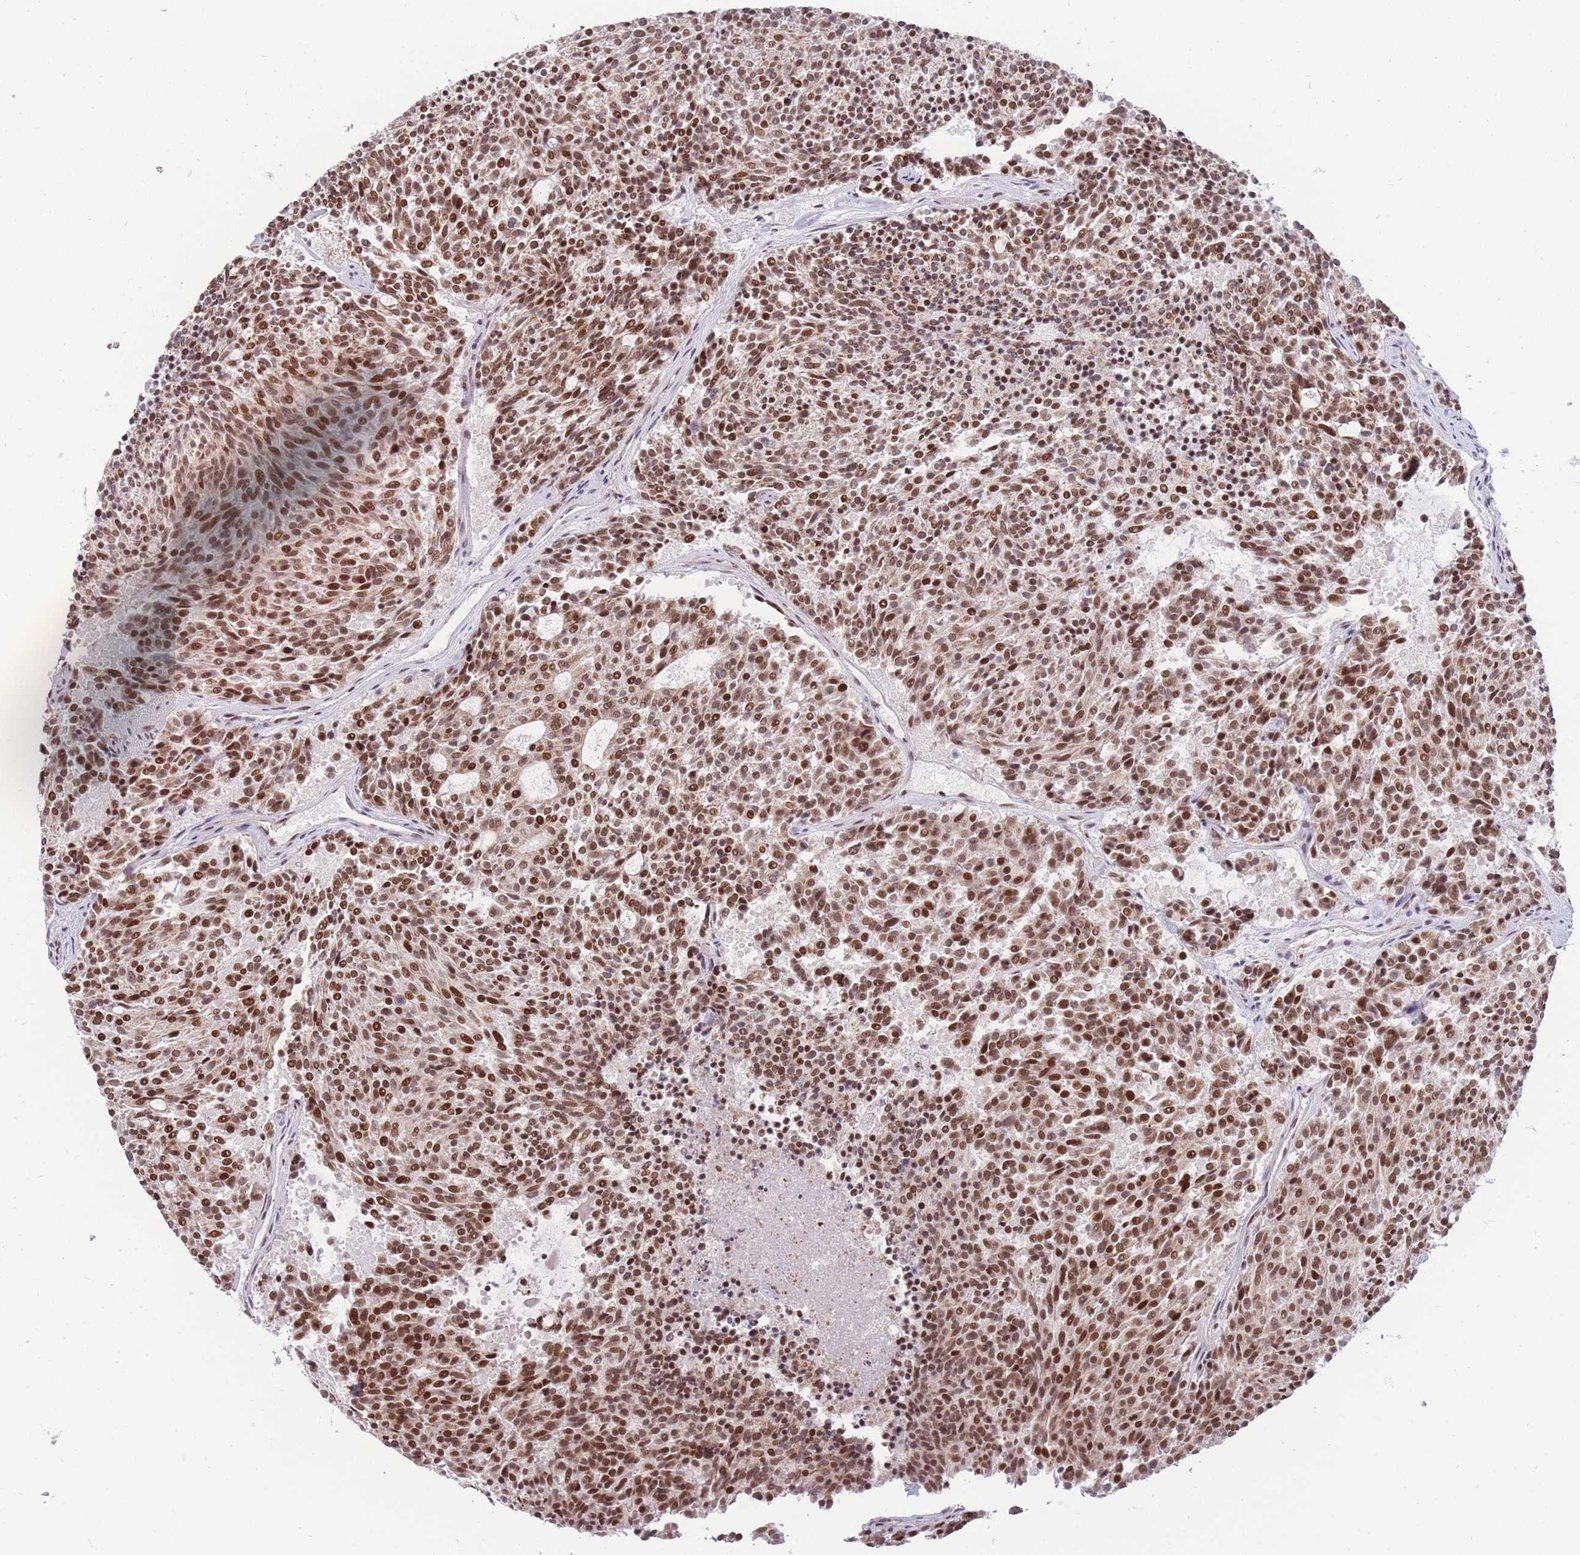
{"staining": {"intensity": "strong", "quantity": ">75%", "location": "nuclear"}, "tissue": "carcinoid", "cell_type": "Tumor cells", "image_type": "cancer", "snomed": [{"axis": "morphology", "description": "Carcinoid, malignant, NOS"}, {"axis": "topography", "description": "Pancreas"}], "caption": "Strong nuclear staining is appreciated in approximately >75% of tumor cells in malignant carcinoid.", "gene": "TARBP2", "patient": {"sex": "female", "age": 54}}